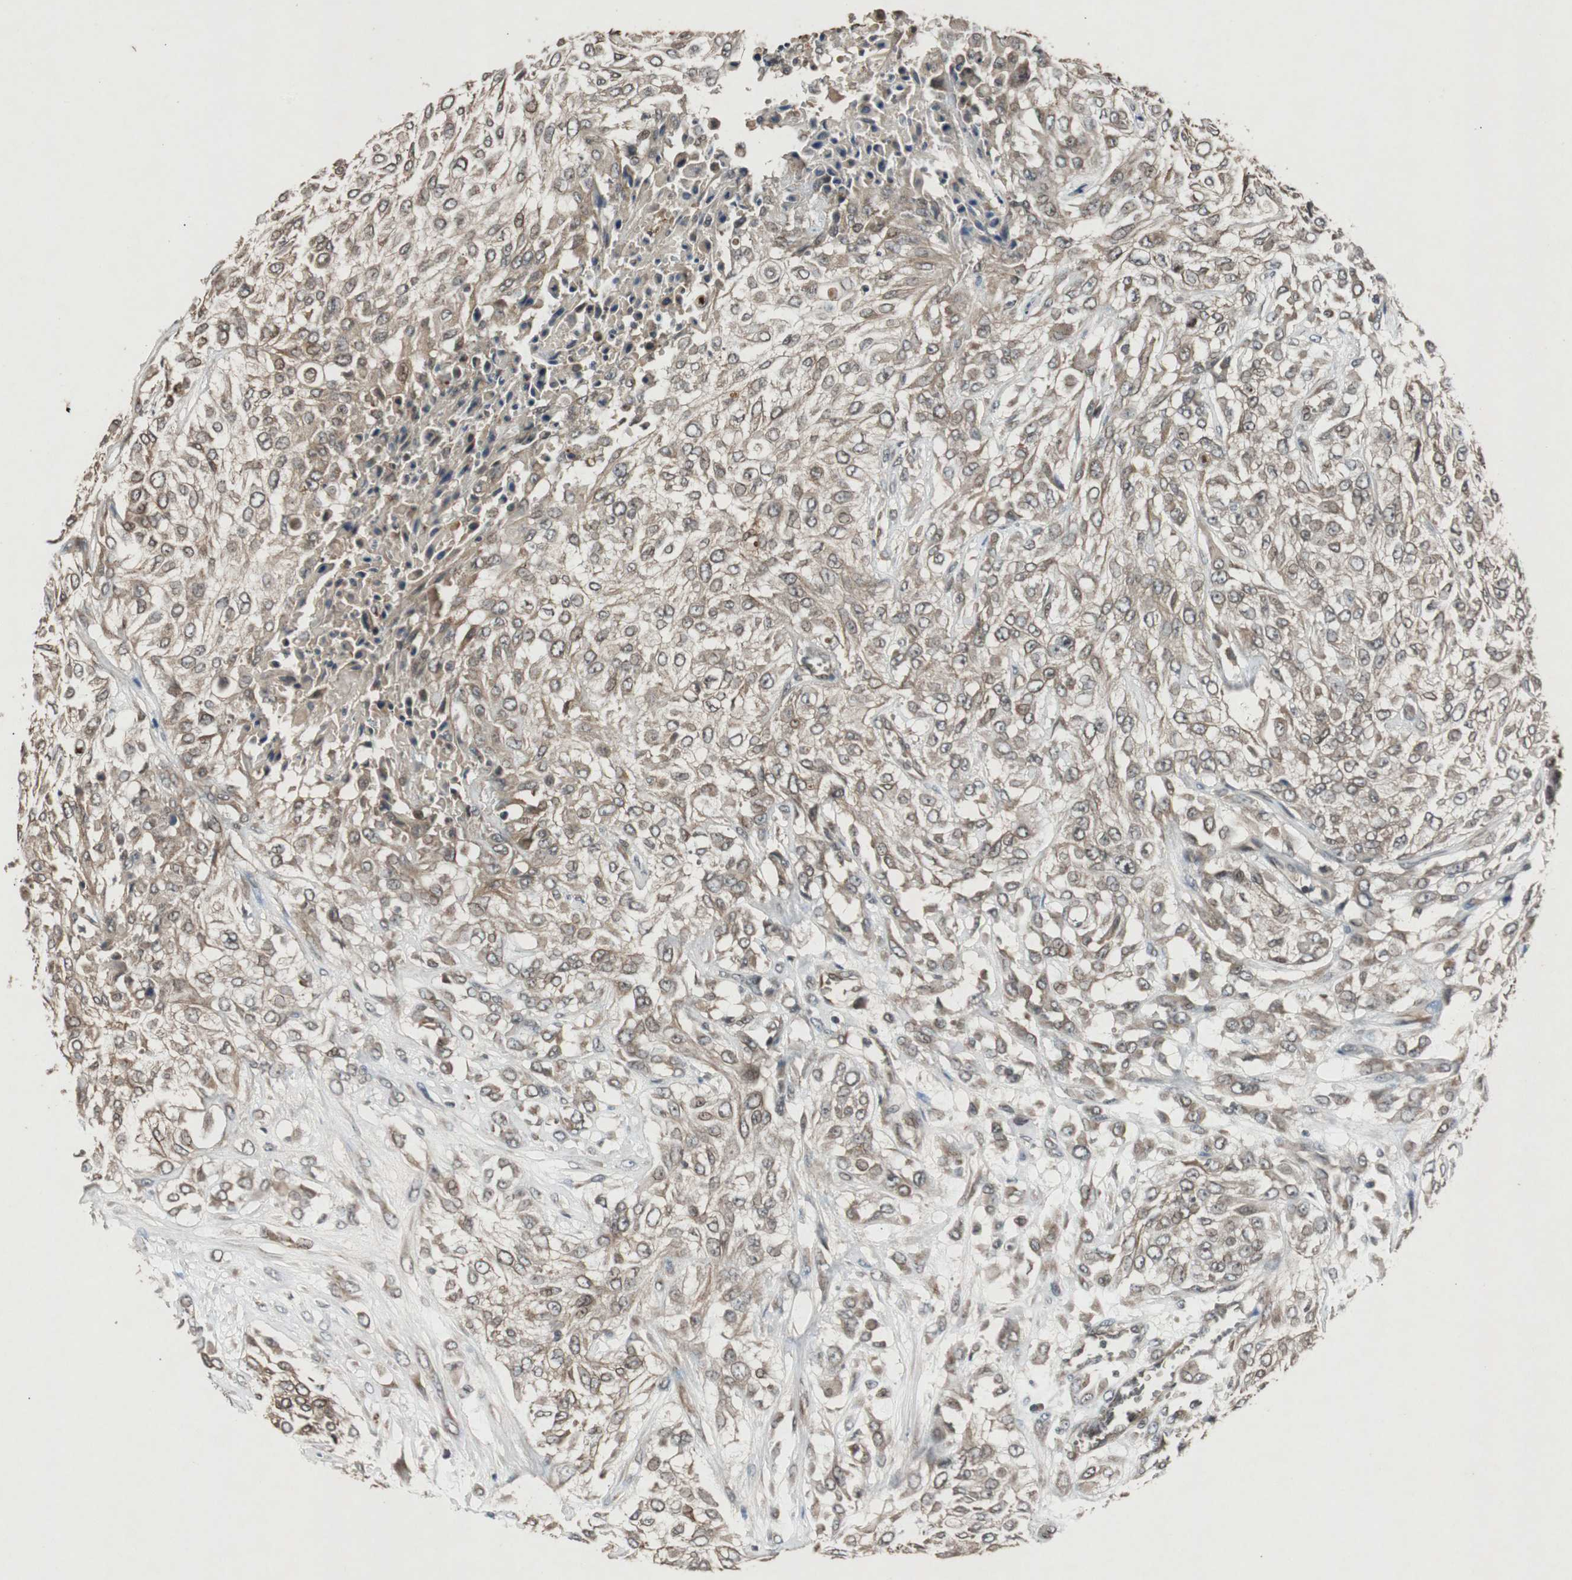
{"staining": {"intensity": "moderate", "quantity": ">75%", "location": "cytoplasmic/membranous"}, "tissue": "urothelial cancer", "cell_type": "Tumor cells", "image_type": "cancer", "snomed": [{"axis": "morphology", "description": "Urothelial carcinoma, High grade"}, {"axis": "topography", "description": "Urinary bladder"}], "caption": "Protein analysis of urothelial cancer tissue displays moderate cytoplasmic/membranous expression in approximately >75% of tumor cells.", "gene": "SLIT2", "patient": {"sex": "male", "age": 57}}